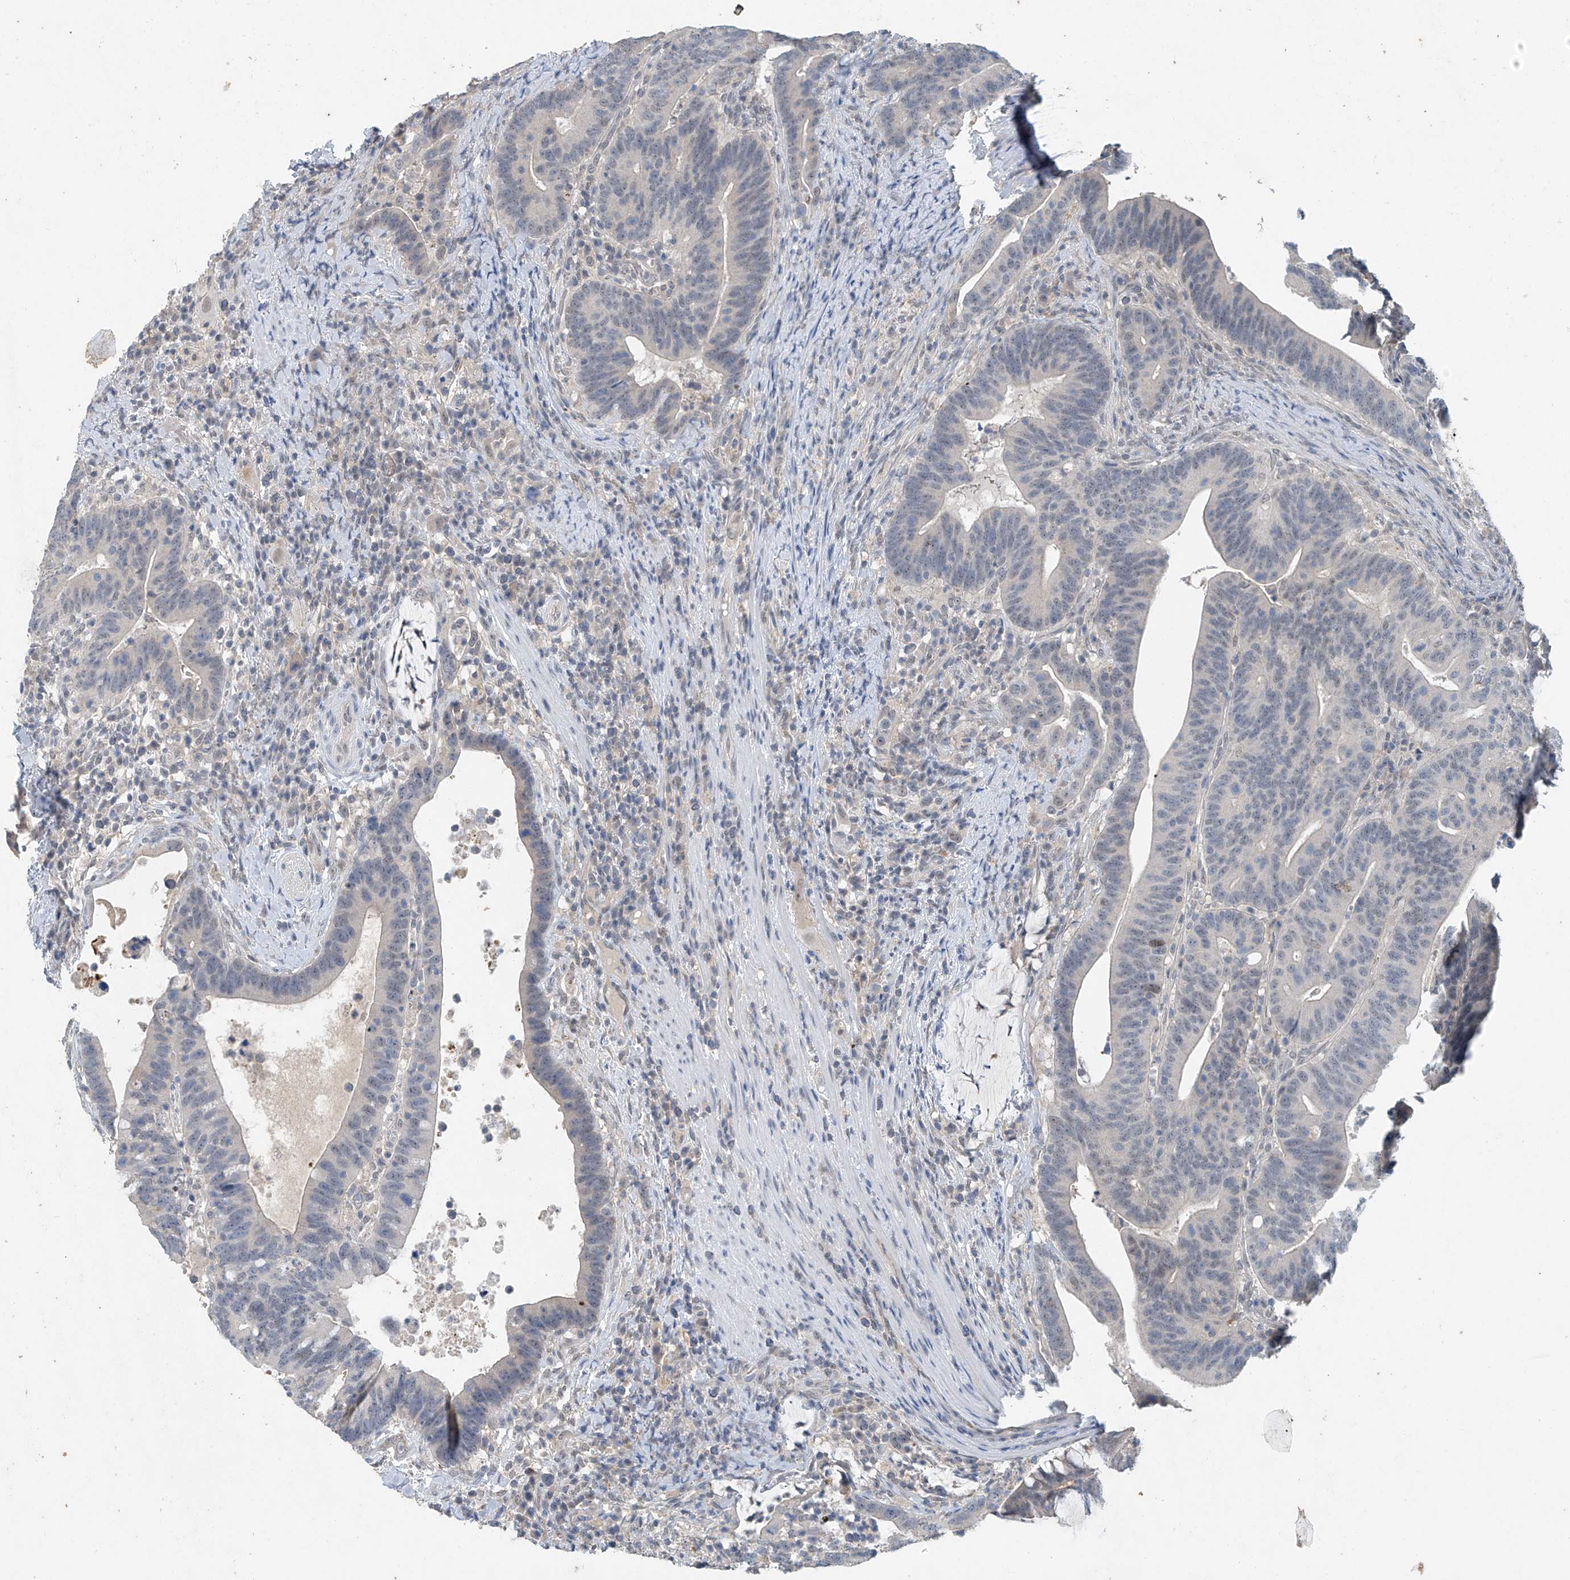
{"staining": {"intensity": "negative", "quantity": "none", "location": "none"}, "tissue": "colorectal cancer", "cell_type": "Tumor cells", "image_type": "cancer", "snomed": [{"axis": "morphology", "description": "Adenocarcinoma, NOS"}, {"axis": "topography", "description": "Colon"}], "caption": "Colorectal cancer (adenocarcinoma) was stained to show a protein in brown. There is no significant expression in tumor cells.", "gene": "TAF8", "patient": {"sex": "female", "age": 66}}